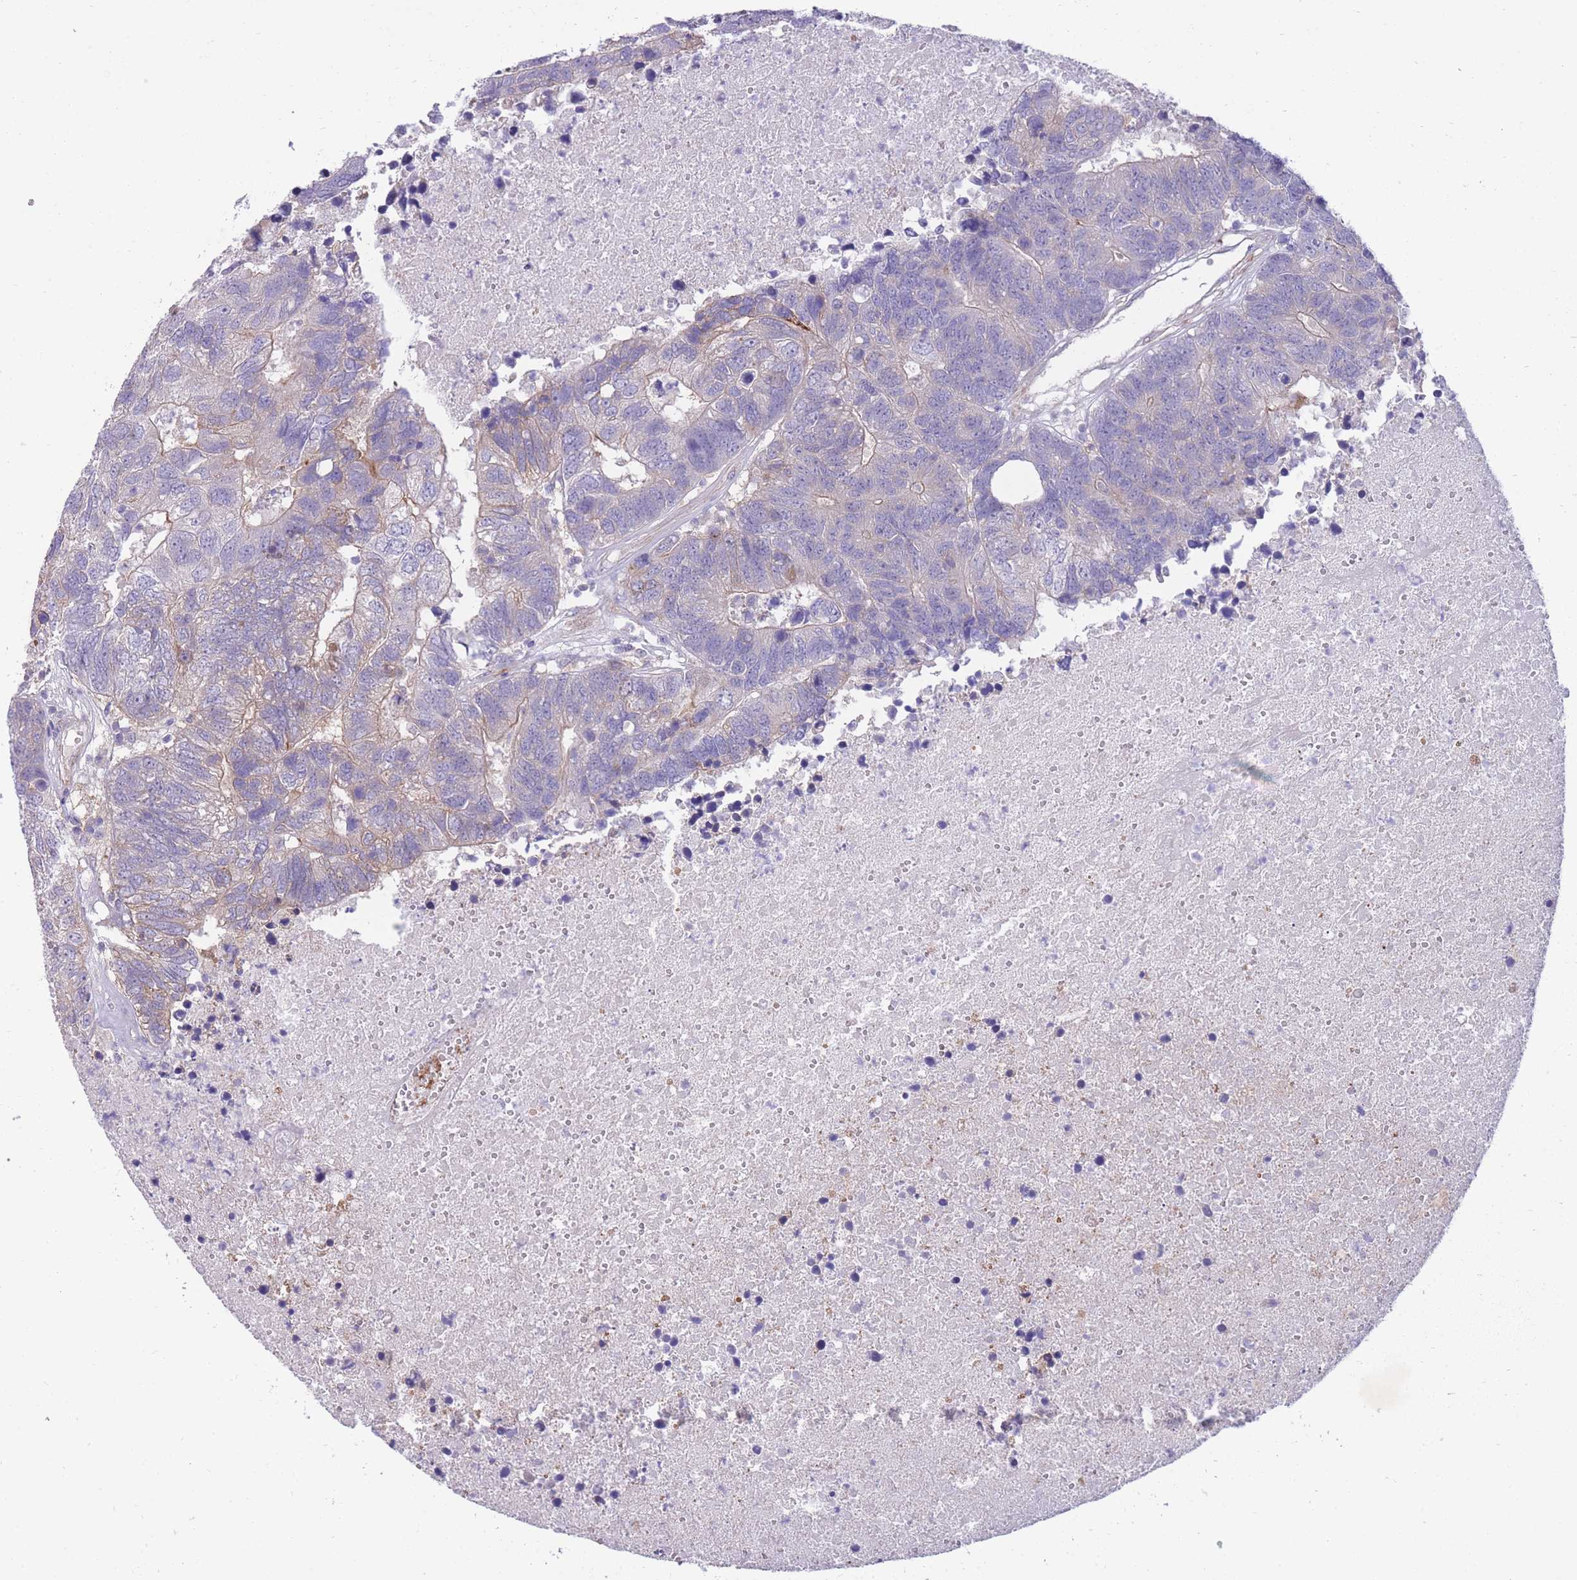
{"staining": {"intensity": "weak", "quantity": "<25%", "location": "cytoplasmic/membranous"}, "tissue": "colorectal cancer", "cell_type": "Tumor cells", "image_type": "cancer", "snomed": [{"axis": "morphology", "description": "Adenocarcinoma, NOS"}, {"axis": "topography", "description": "Colon"}], "caption": "Adenocarcinoma (colorectal) was stained to show a protein in brown. There is no significant positivity in tumor cells.", "gene": "RGS11", "patient": {"sex": "female", "age": 48}}